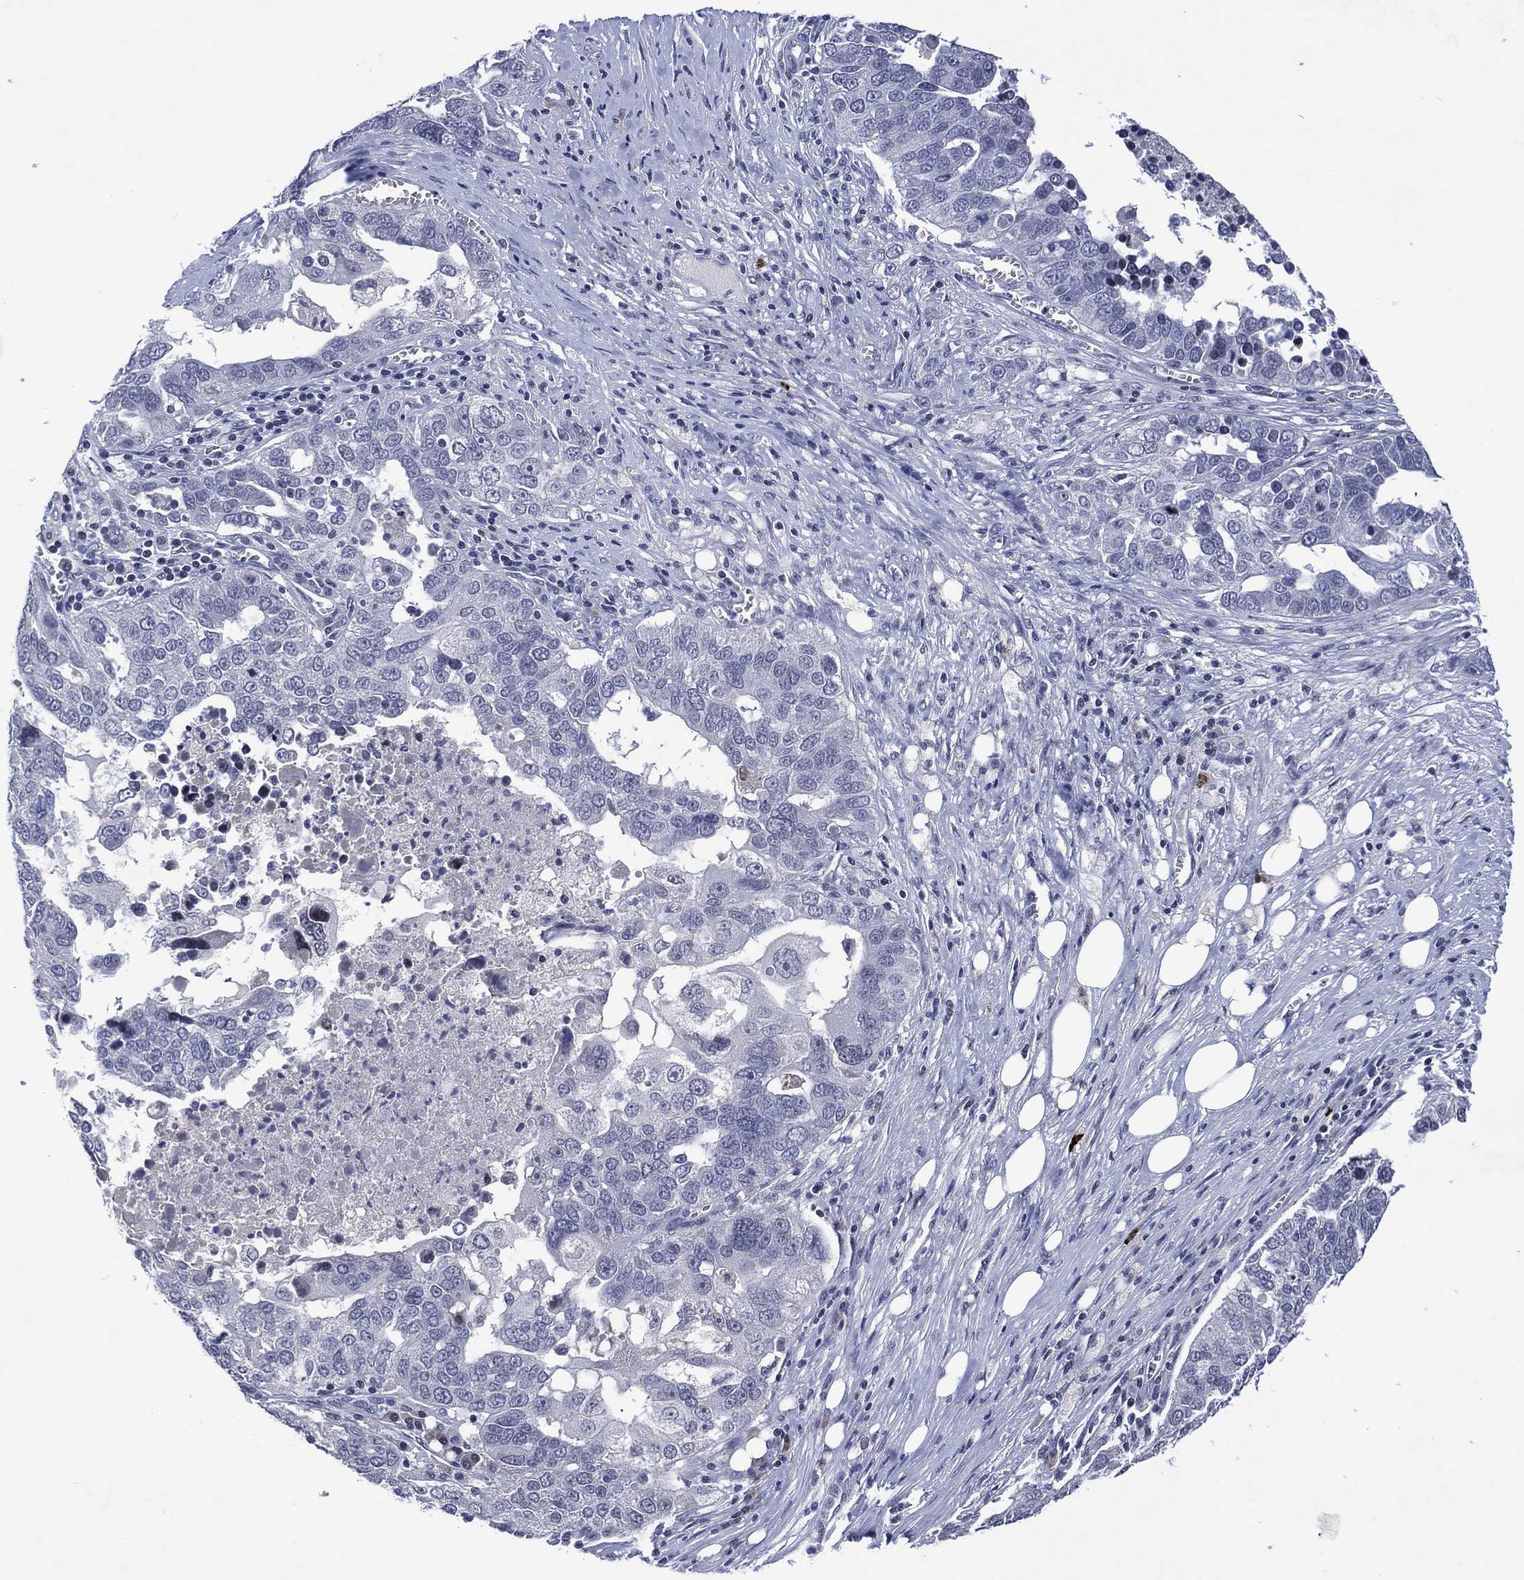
{"staining": {"intensity": "negative", "quantity": "none", "location": "none"}, "tissue": "ovarian cancer", "cell_type": "Tumor cells", "image_type": "cancer", "snomed": [{"axis": "morphology", "description": "Carcinoma, endometroid"}, {"axis": "topography", "description": "Soft tissue"}, {"axis": "topography", "description": "Ovary"}], "caption": "High power microscopy photomicrograph of an immunohistochemistry photomicrograph of ovarian cancer, revealing no significant expression in tumor cells.", "gene": "USP26", "patient": {"sex": "female", "age": 52}}